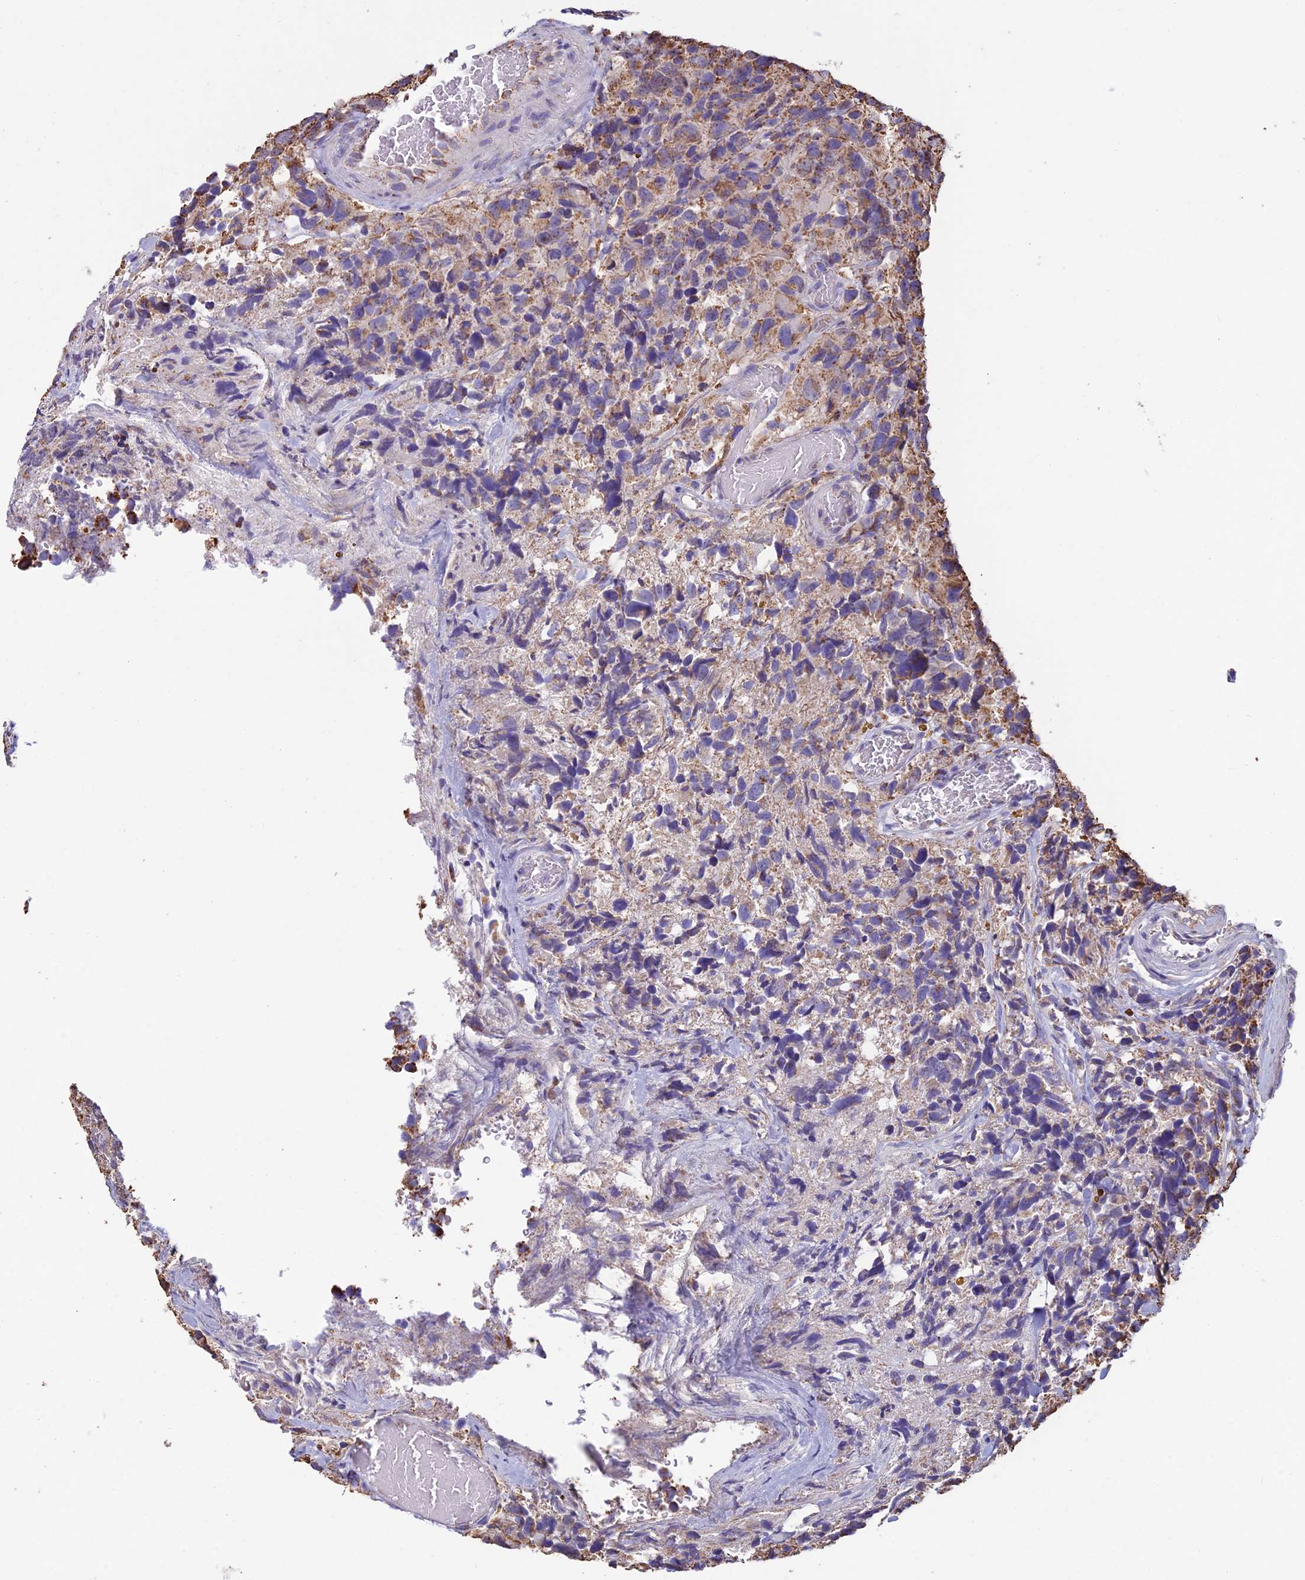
{"staining": {"intensity": "moderate", "quantity": "25%-75%", "location": "cytoplasmic/membranous"}, "tissue": "glioma", "cell_type": "Tumor cells", "image_type": "cancer", "snomed": [{"axis": "morphology", "description": "Glioma, malignant, High grade"}, {"axis": "topography", "description": "Brain"}], "caption": "DAB (3,3'-diaminobenzidine) immunohistochemical staining of glioma demonstrates moderate cytoplasmic/membranous protein expression in about 25%-75% of tumor cells.", "gene": "OR2W3", "patient": {"sex": "male", "age": 69}}